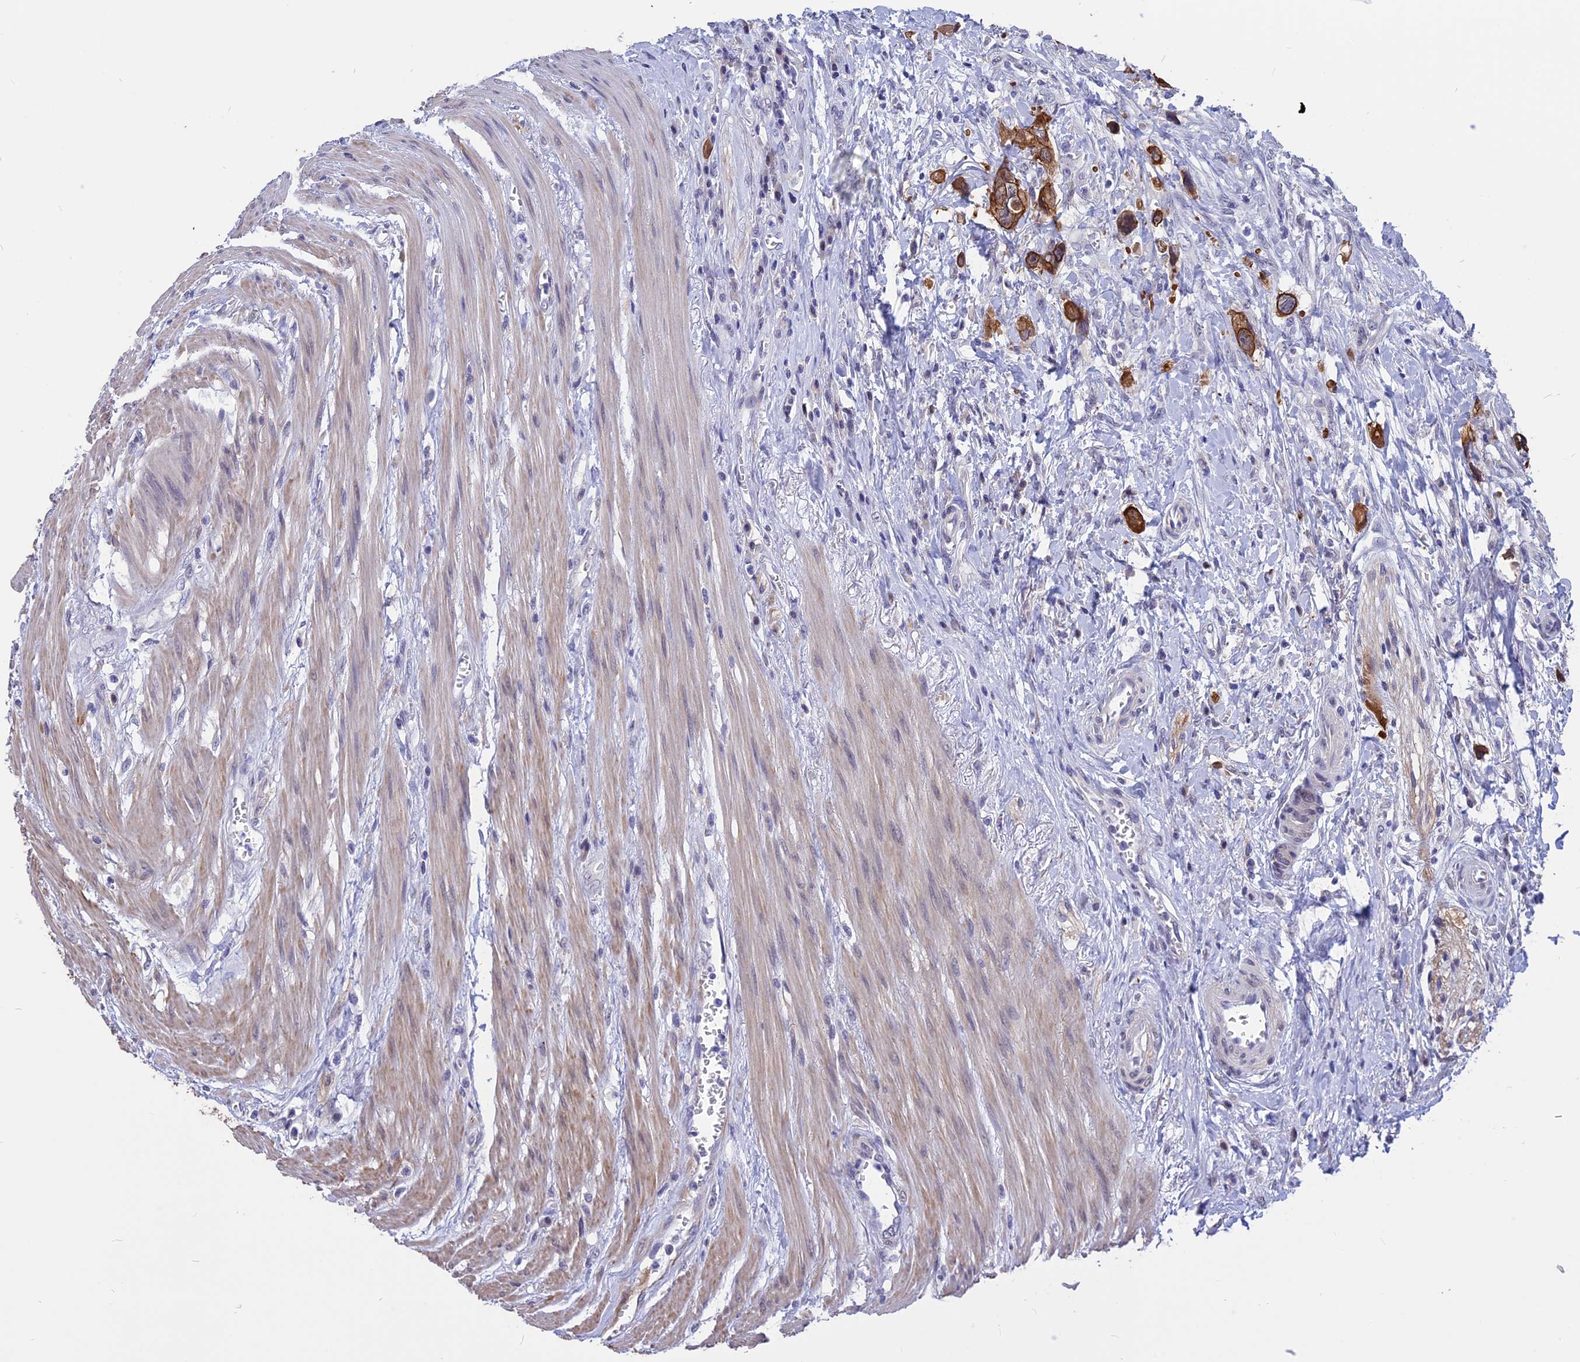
{"staining": {"intensity": "strong", "quantity": ">75%", "location": "cytoplasmic/membranous"}, "tissue": "colorectal cancer", "cell_type": "Tumor cells", "image_type": "cancer", "snomed": [{"axis": "morphology", "description": "Adenocarcinoma, NOS"}, {"axis": "topography", "description": "Rectum"}], "caption": "Colorectal cancer (adenocarcinoma) stained with immunohistochemistry displays strong cytoplasmic/membranous positivity in approximately >75% of tumor cells.", "gene": "STUB1", "patient": {"sex": "male", "age": 87}}